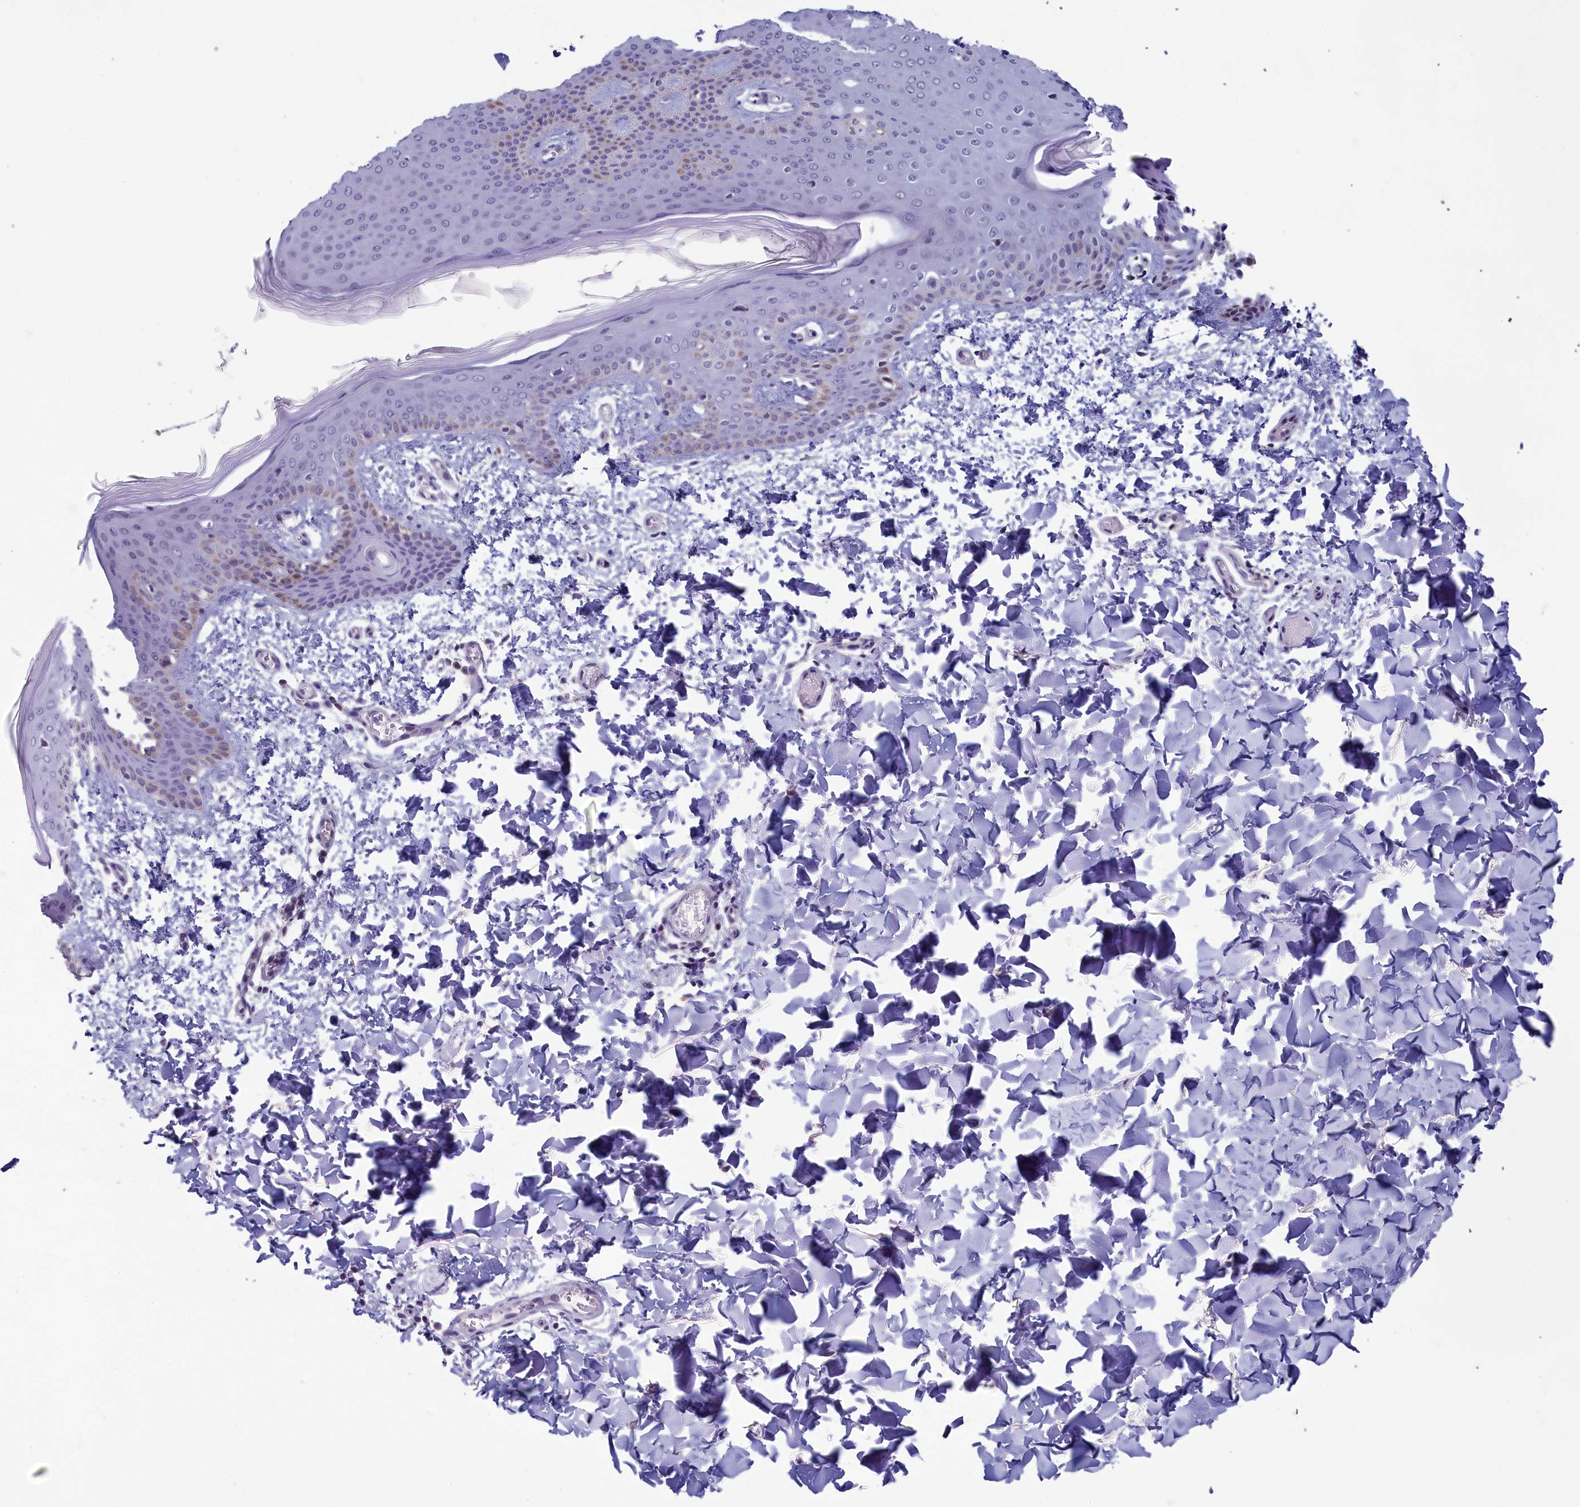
{"staining": {"intensity": "negative", "quantity": "none", "location": "none"}, "tissue": "skin", "cell_type": "Fibroblasts", "image_type": "normal", "snomed": [{"axis": "morphology", "description": "Normal tissue, NOS"}, {"axis": "topography", "description": "Skin"}], "caption": "Protein analysis of normal skin demonstrates no significant staining in fibroblasts. (DAB immunohistochemistry visualized using brightfield microscopy, high magnification).", "gene": "CNEP1R1", "patient": {"sex": "male", "age": 36}}